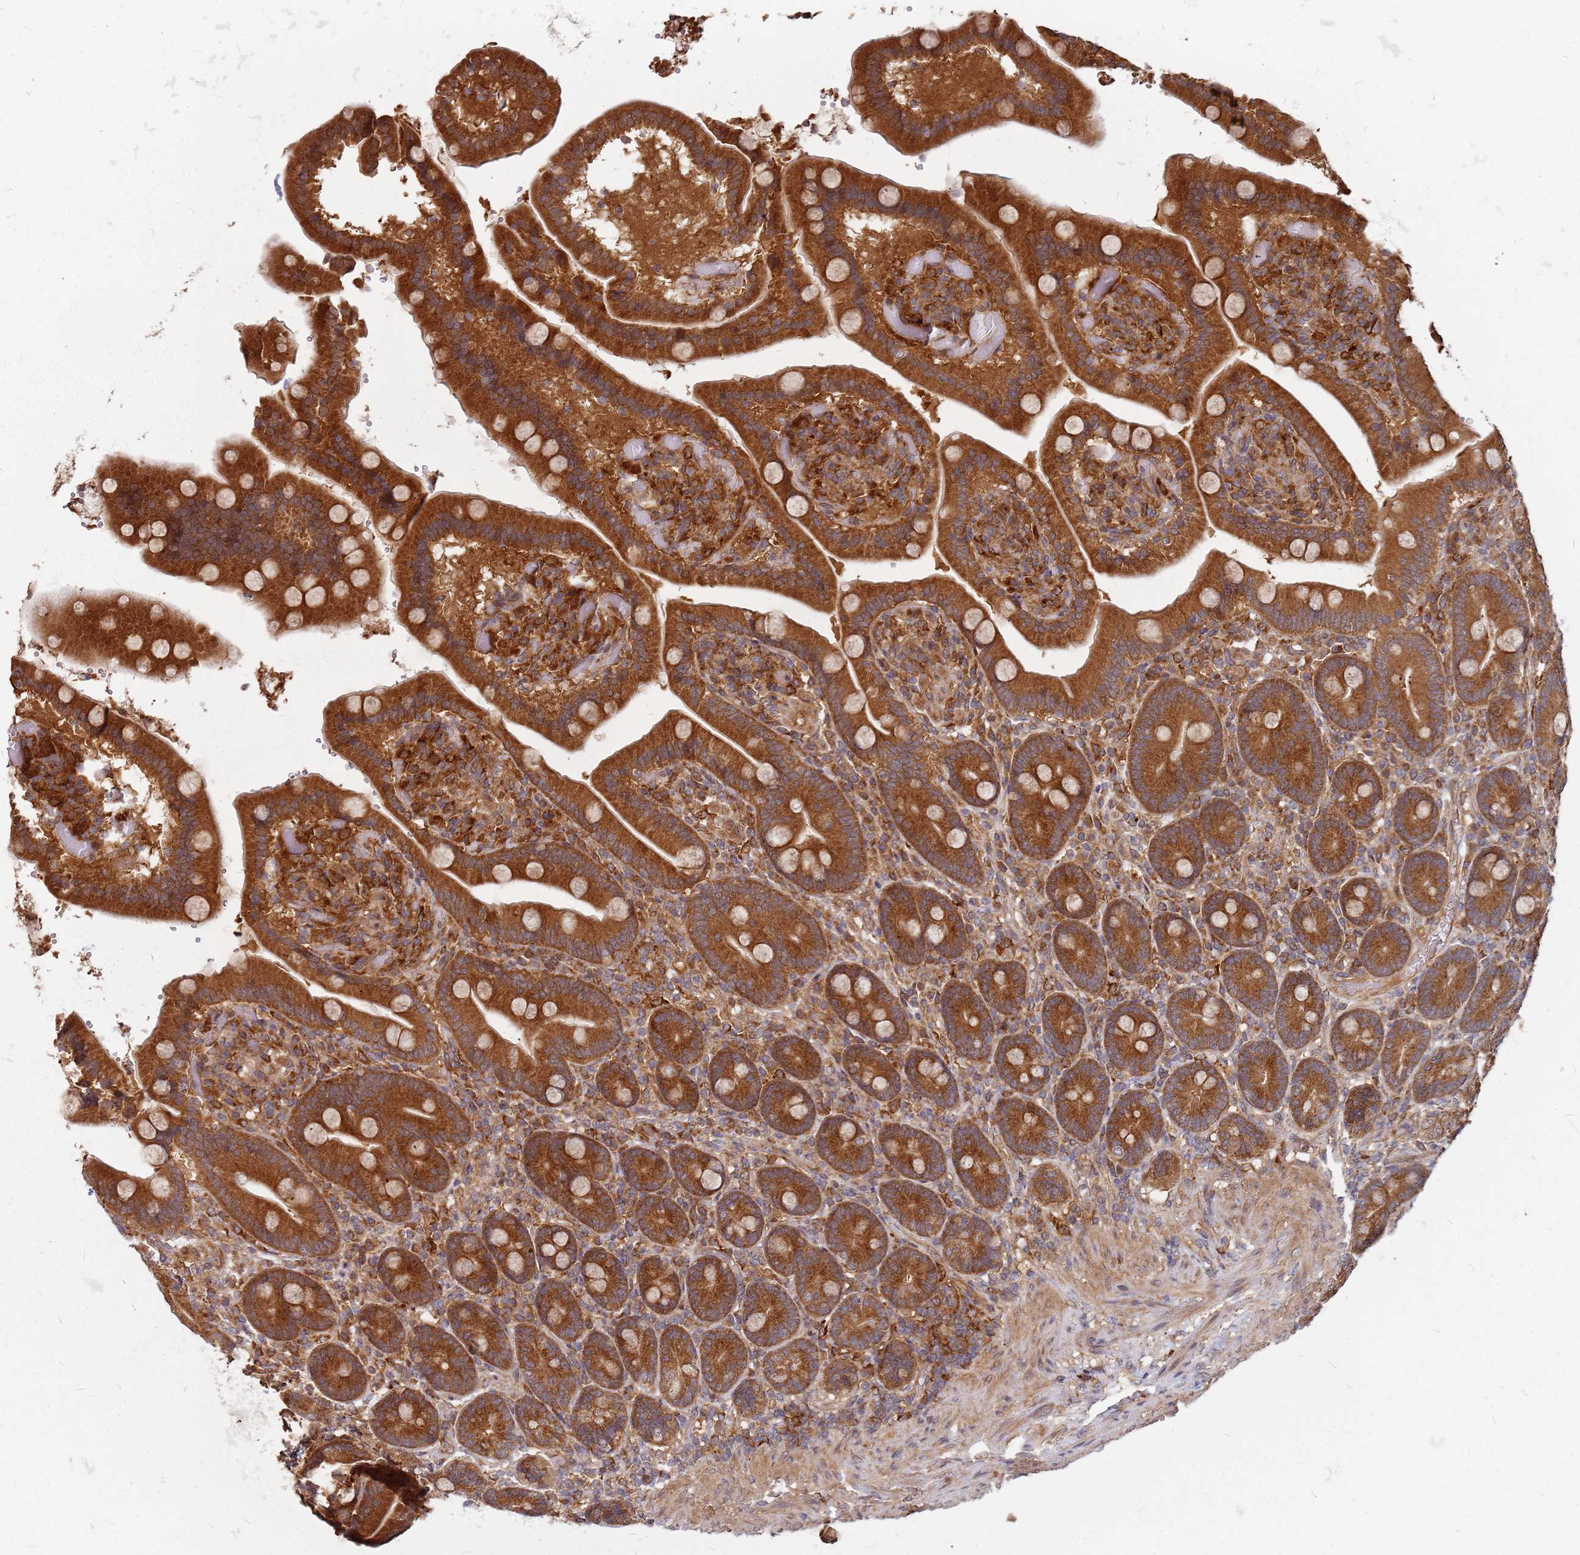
{"staining": {"intensity": "strong", "quantity": ">75%", "location": "cytoplasmic/membranous"}, "tissue": "duodenum", "cell_type": "Glandular cells", "image_type": "normal", "snomed": [{"axis": "morphology", "description": "Normal tissue, NOS"}, {"axis": "topography", "description": "Duodenum"}], "caption": "Glandular cells show high levels of strong cytoplasmic/membranous expression in about >75% of cells in normal human duodenum. (Stains: DAB in brown, nuclei in blue, Microscopy: brightfield microscopy at high magnification).", "gene": "TRABD", "patient": {"sex": "female", "age": 62}}